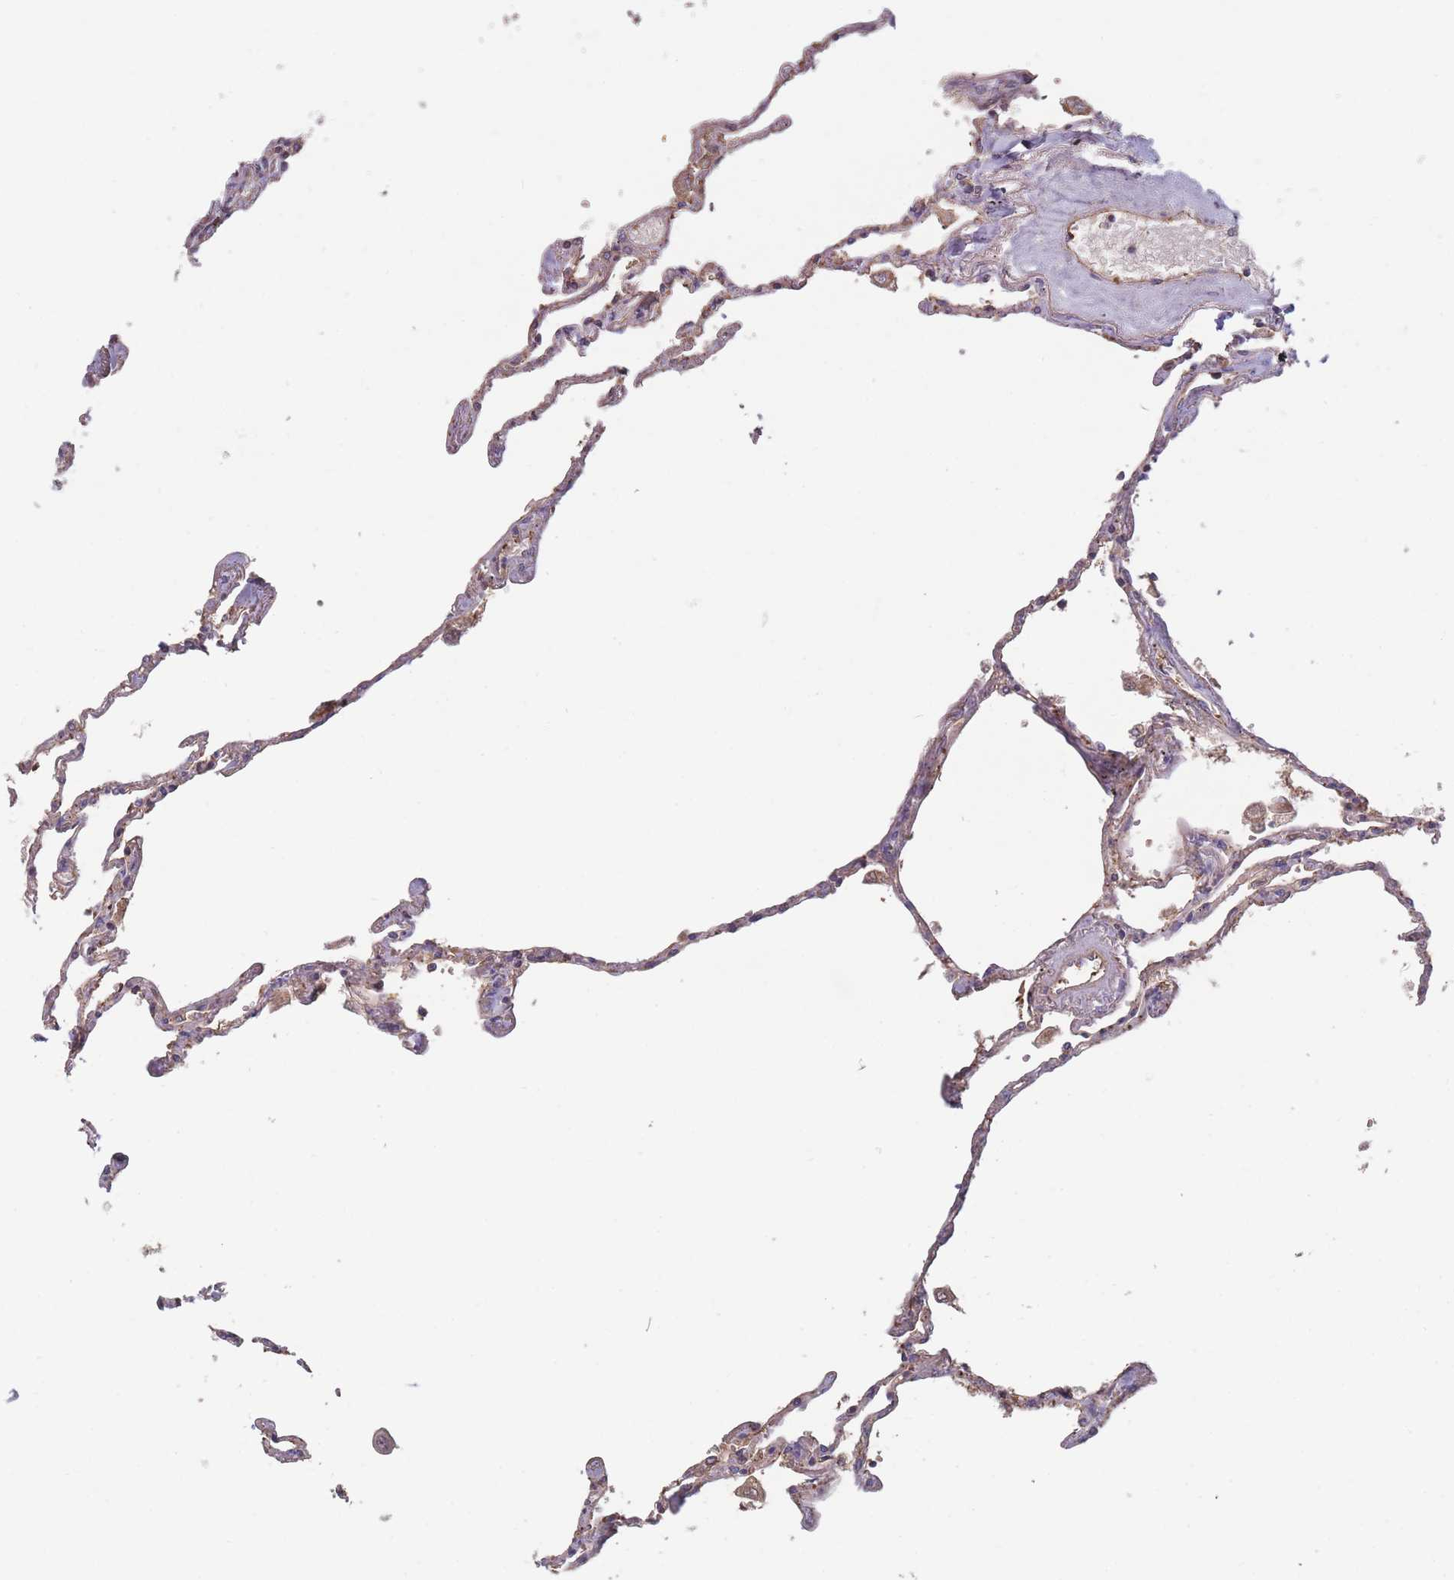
{"staining": {"intensity": "weak", "quantity": "25%-75%", "location": "cytoplasmic/membranous"}, "tissue": "lung", "cell_type": "Alveolar cells", "image_type": "normal", "snomed": [{"axis": "morphology", "description": "Normal tissue, NOS"}, {"axis": "topography", "description": "Lung"}], "caption": "Immunohistochemical staining of benign lung reveals weak cytoplasmic/membranous protein expression in approximately 25%-75% of alveolar cells.", "gene": "ATP5MGL", "patient": {"sex": "female", "age": 67}}